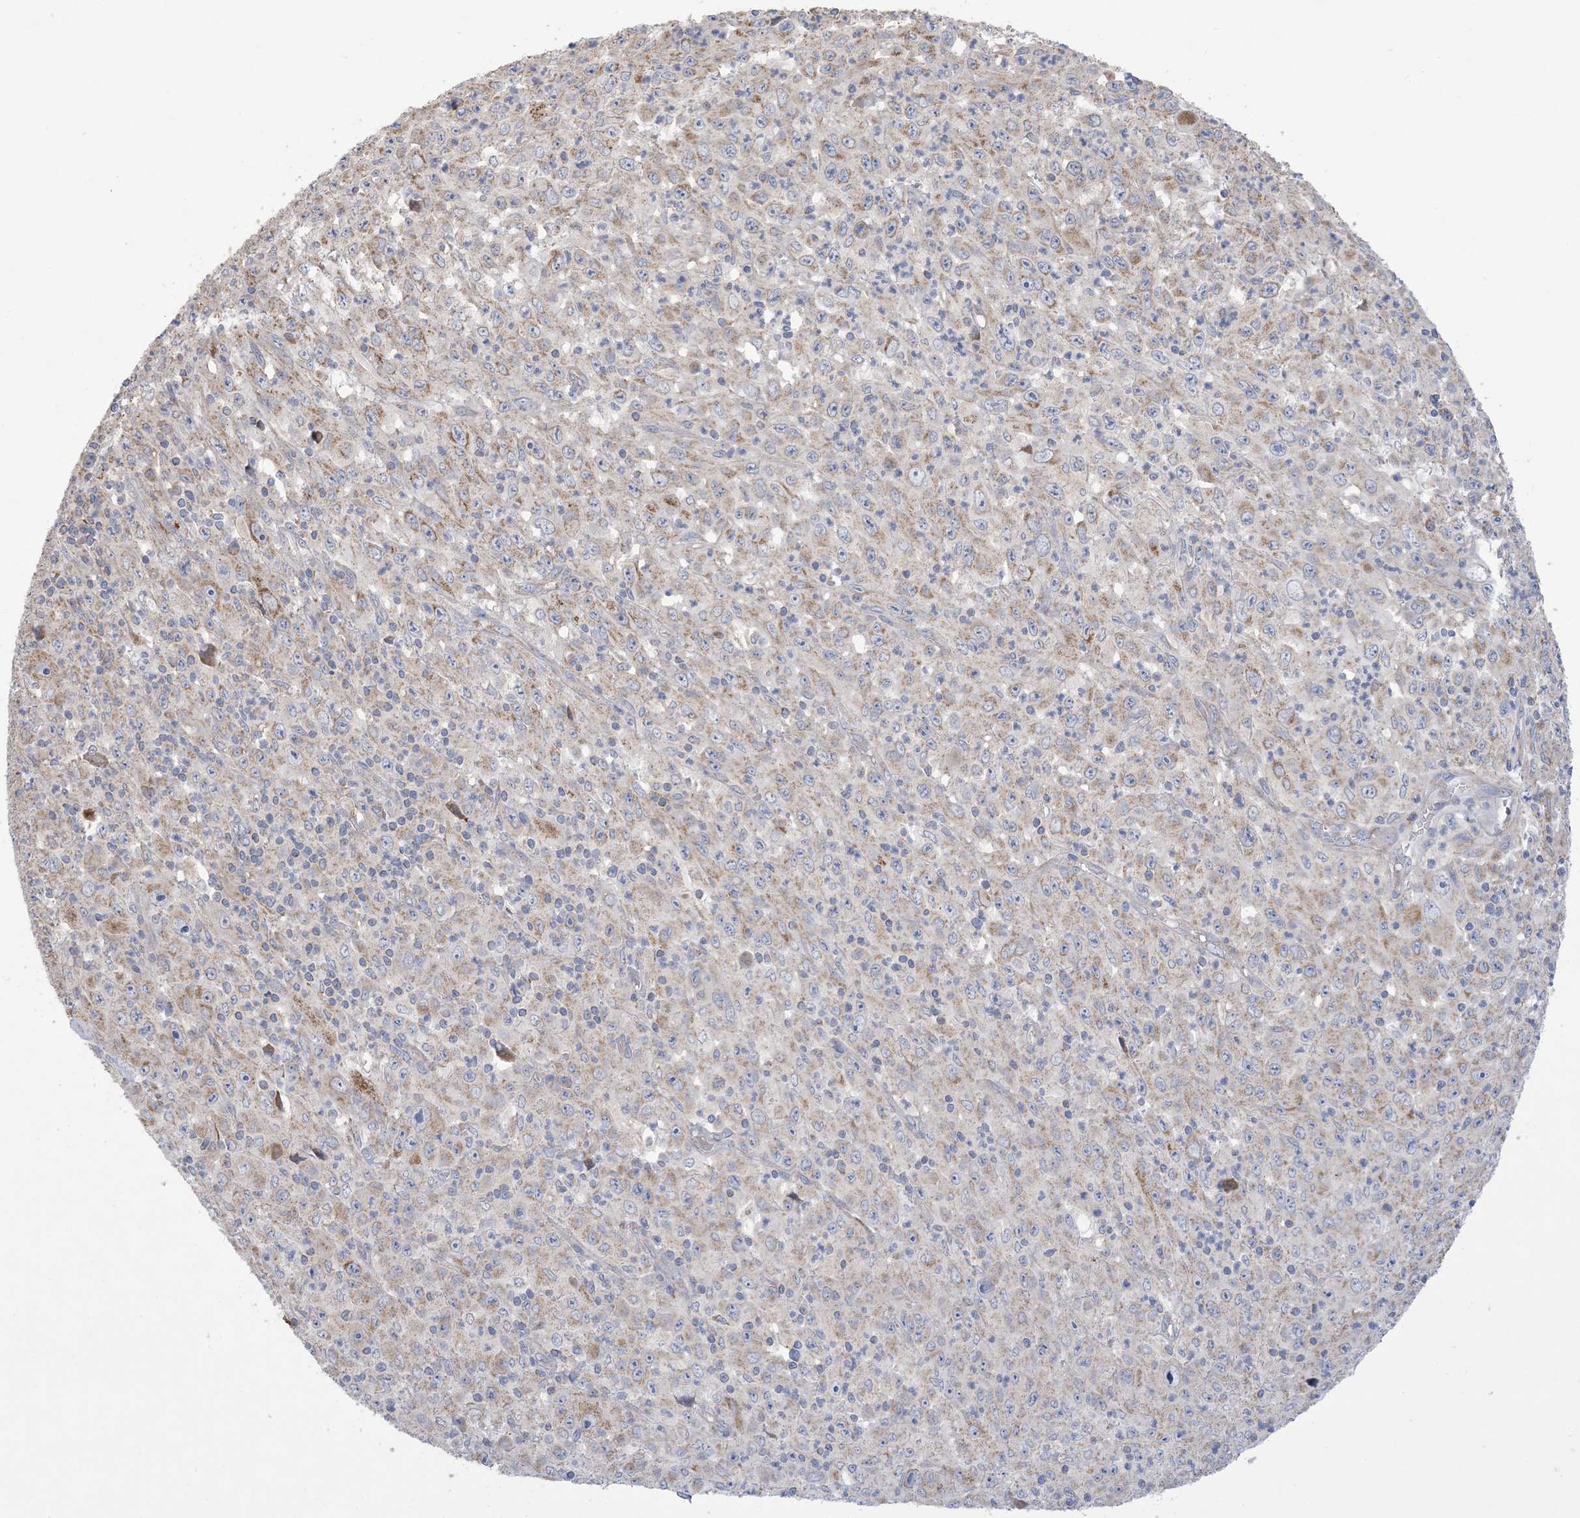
{"staining": {"intensity": "moderate", "quantity": "<25%", "location": "cytoplasmic/membranous"}, "tissue": "melanoma", "cell_type": "Tumor cells", "image_type": "cancer", "snomed": [{"axis": "morphology", "description": "Malignant melanoma, Metastatic site"}, {"axis": "topography", "description": "Skin"}], "caption": "Human malignant melanoma (metastatic site) stained for a protein (brown) demonstrates moderate cytoplasmic/membranous positive positivity in about <25% of tumor cells.", "gene": "CLEC16A", "patient": {"sex": "female", "age": 56}}